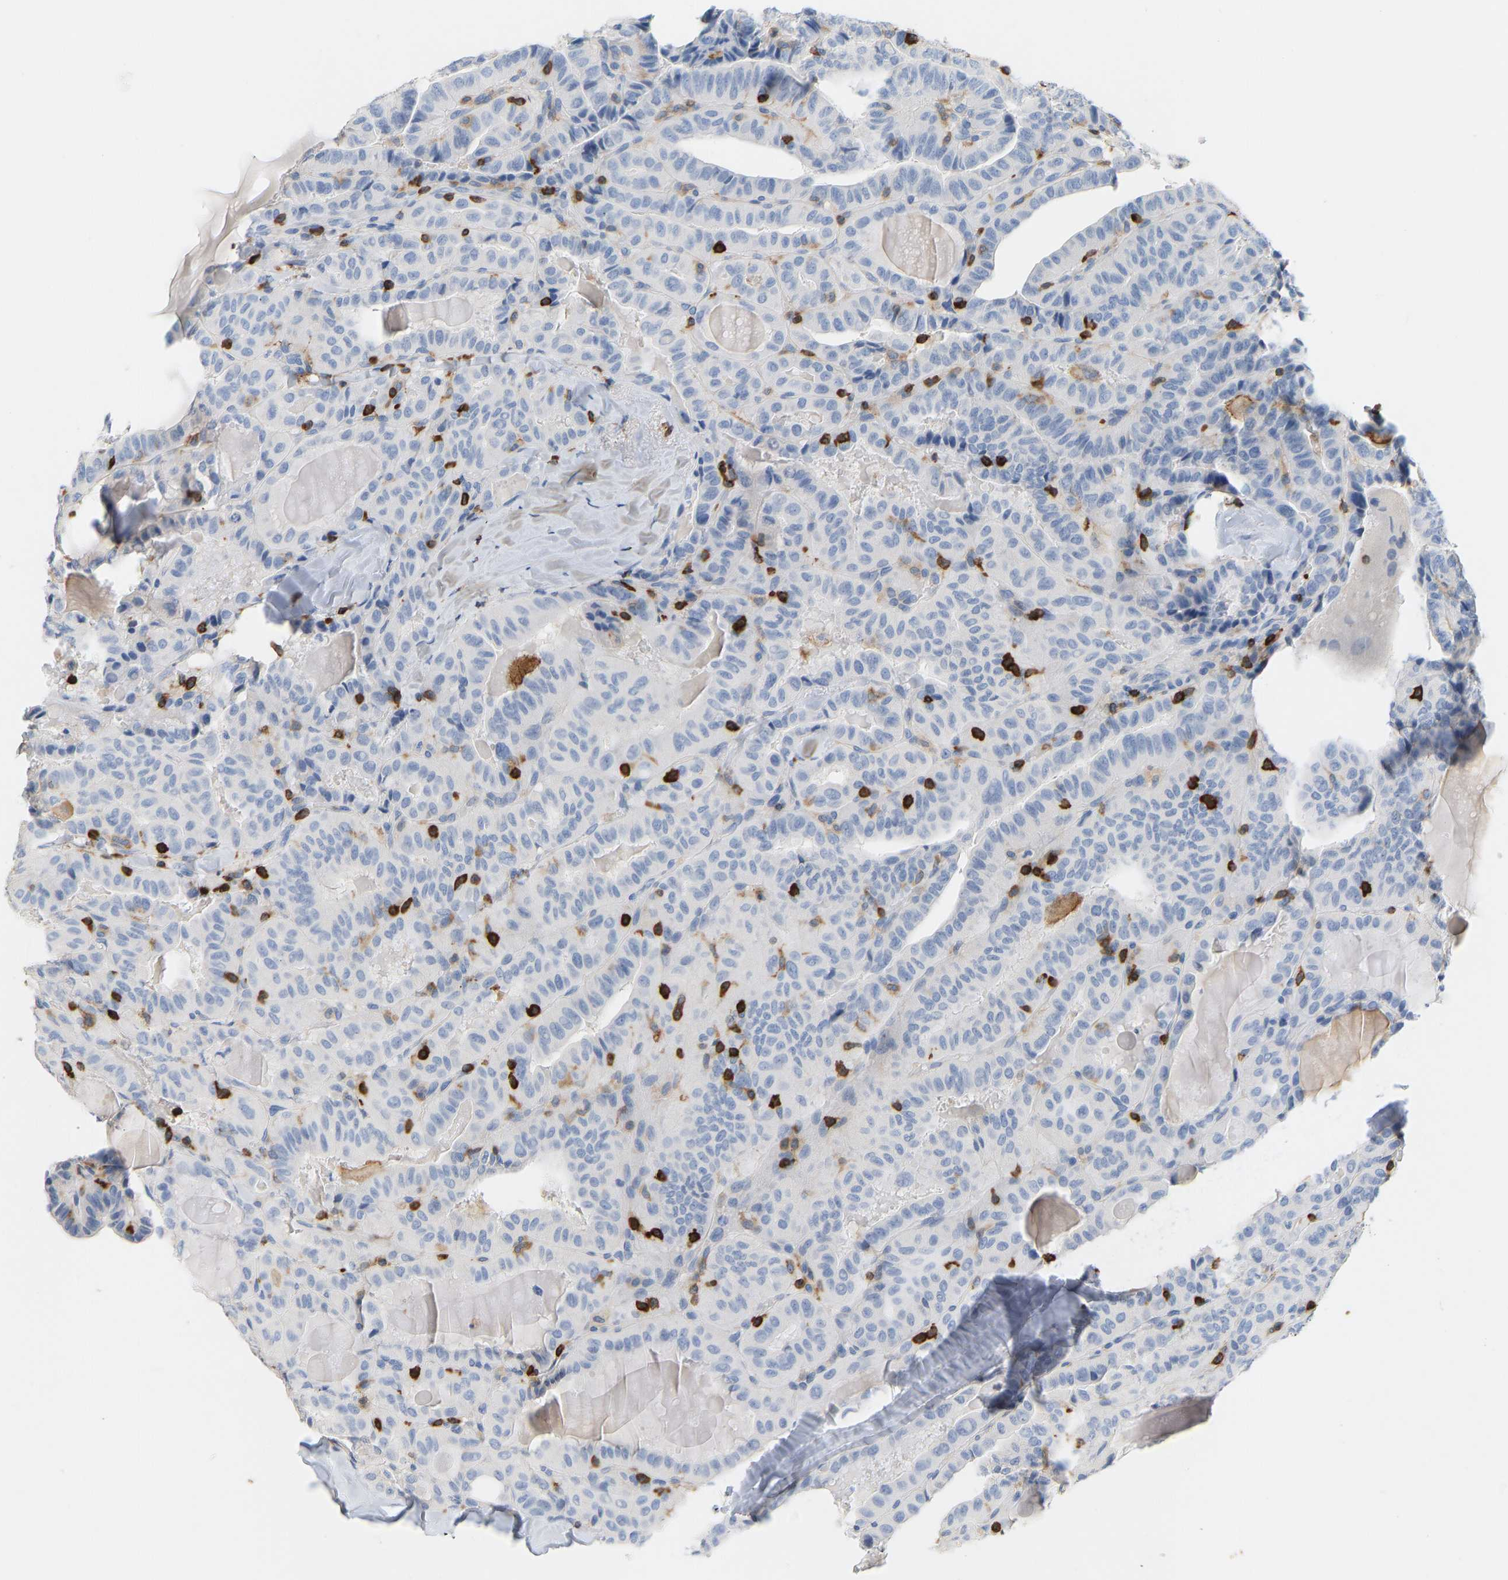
{"staining": {"intensity": "negative", "quantity": "none", "location": "none"}, "tissue": "thyroid cancer", "cell_type": "Tumor cells", "image_type": "cancer", "snomed": [{"axis": "morphology", "description": "Papillary adenocarcinoma, NOS"}, {"axis": "topography", "description": "Thyroid gland"}], "caption": "This is a photomicrograph of immunohistochemistry staining of papillary adenocarcinoma (thyroid), which shows no staining in tumor cells.", "gene": "EVL", "patient": {"sex": "male", "age": 77}}